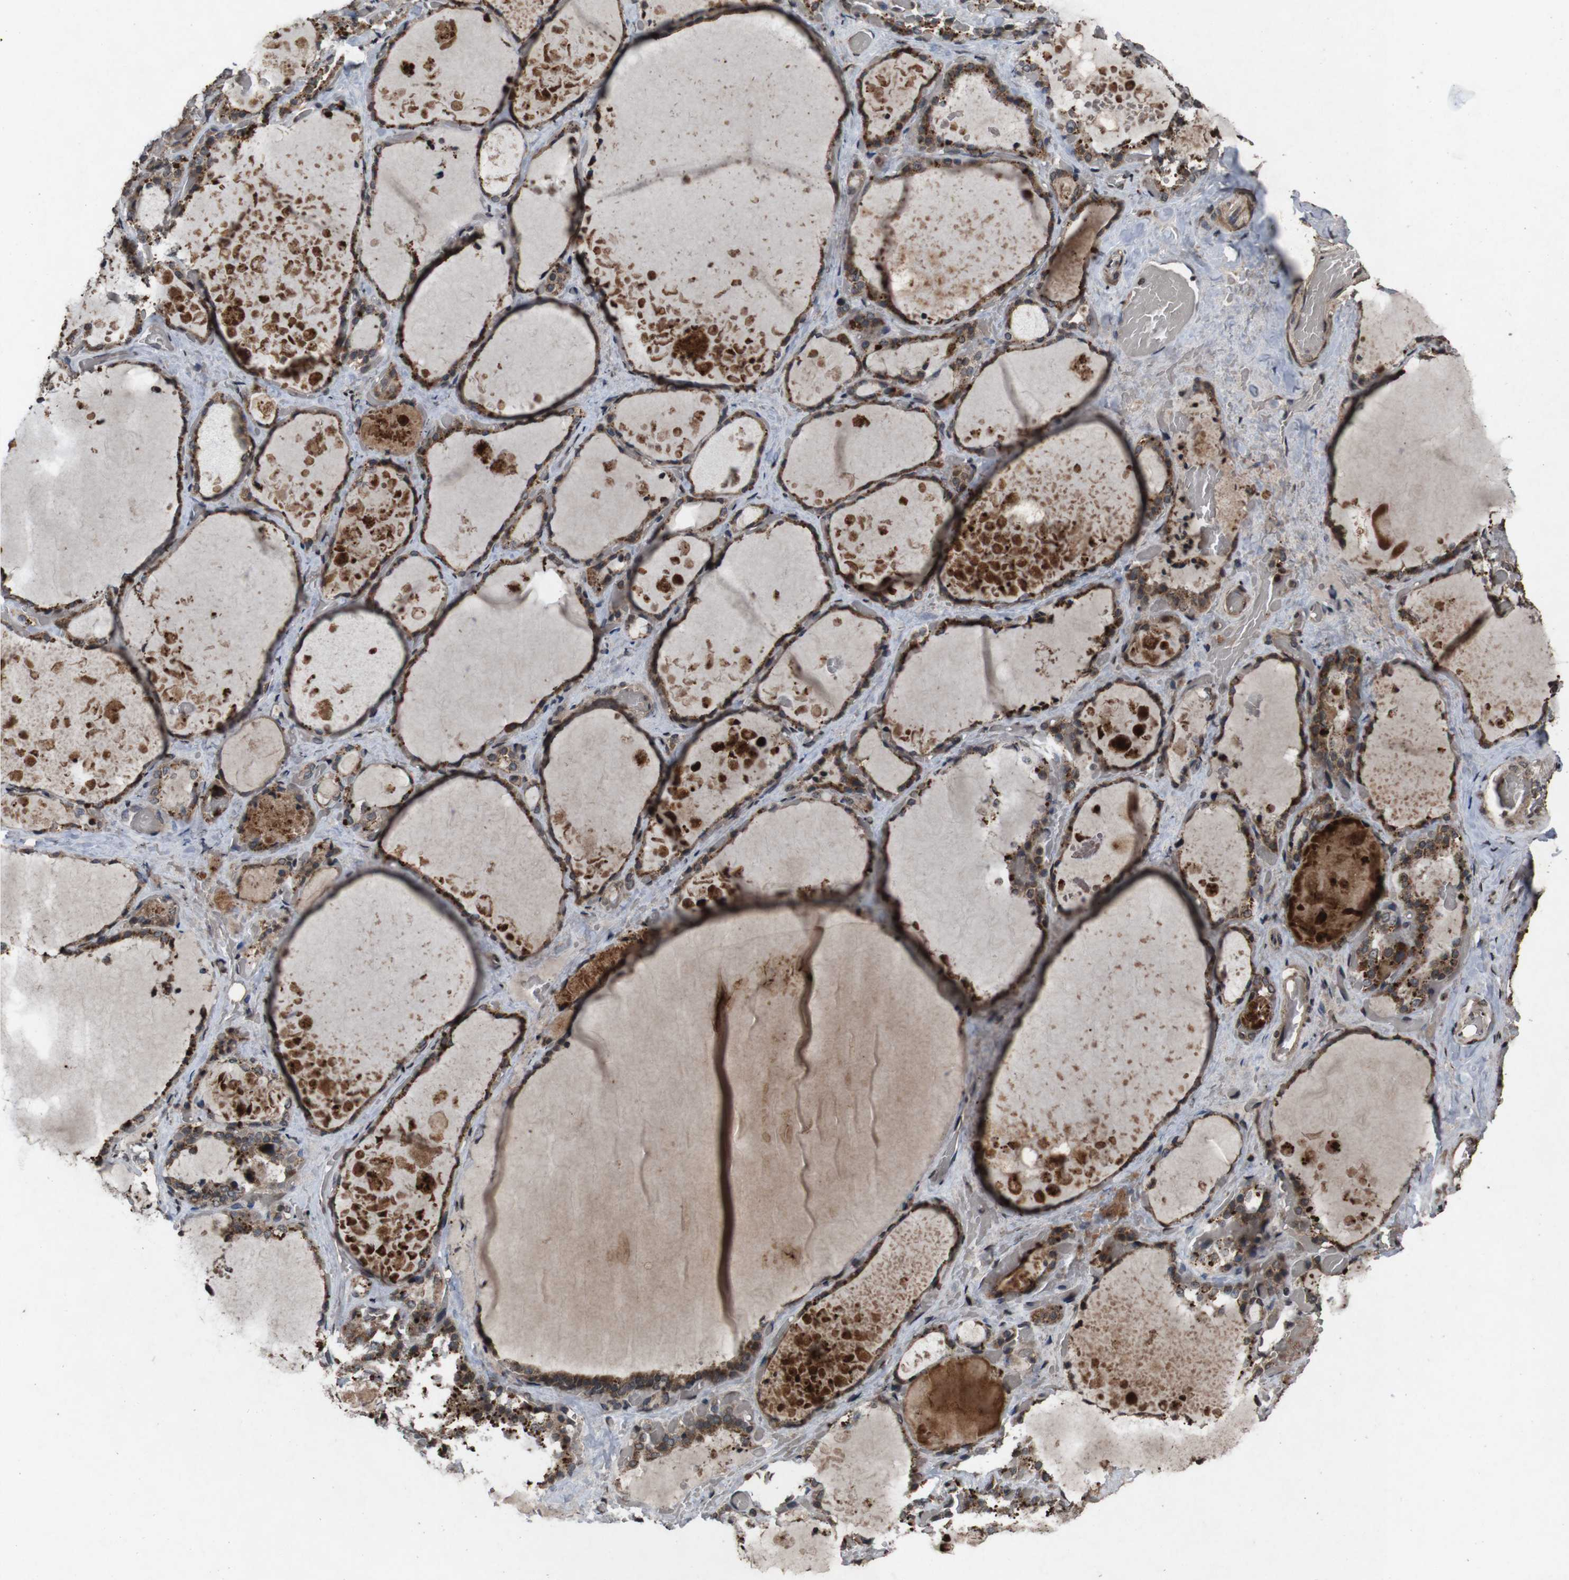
{"staining": {"intensity": "moderate", "quantity": ">75%", "location": "cytoplasmic/membranous"}, "tissue": "thyroid gland", "cell_type": "Glandular cells", "image_type": "normal", "snomed": [{"axis": "morphology", "description": "Normal tissue, NOS"}, {"axis": "topography", "description": "Thyroid gland"}], "caption": "This micrograph demonstrates IHC staining of benign human thyroid gland, with medium moderate cytoplasmic/membranous positivity in about >75% of glandular cells.", "gene": "SORL1", "patient": {"sex": "male", "age": 61}}